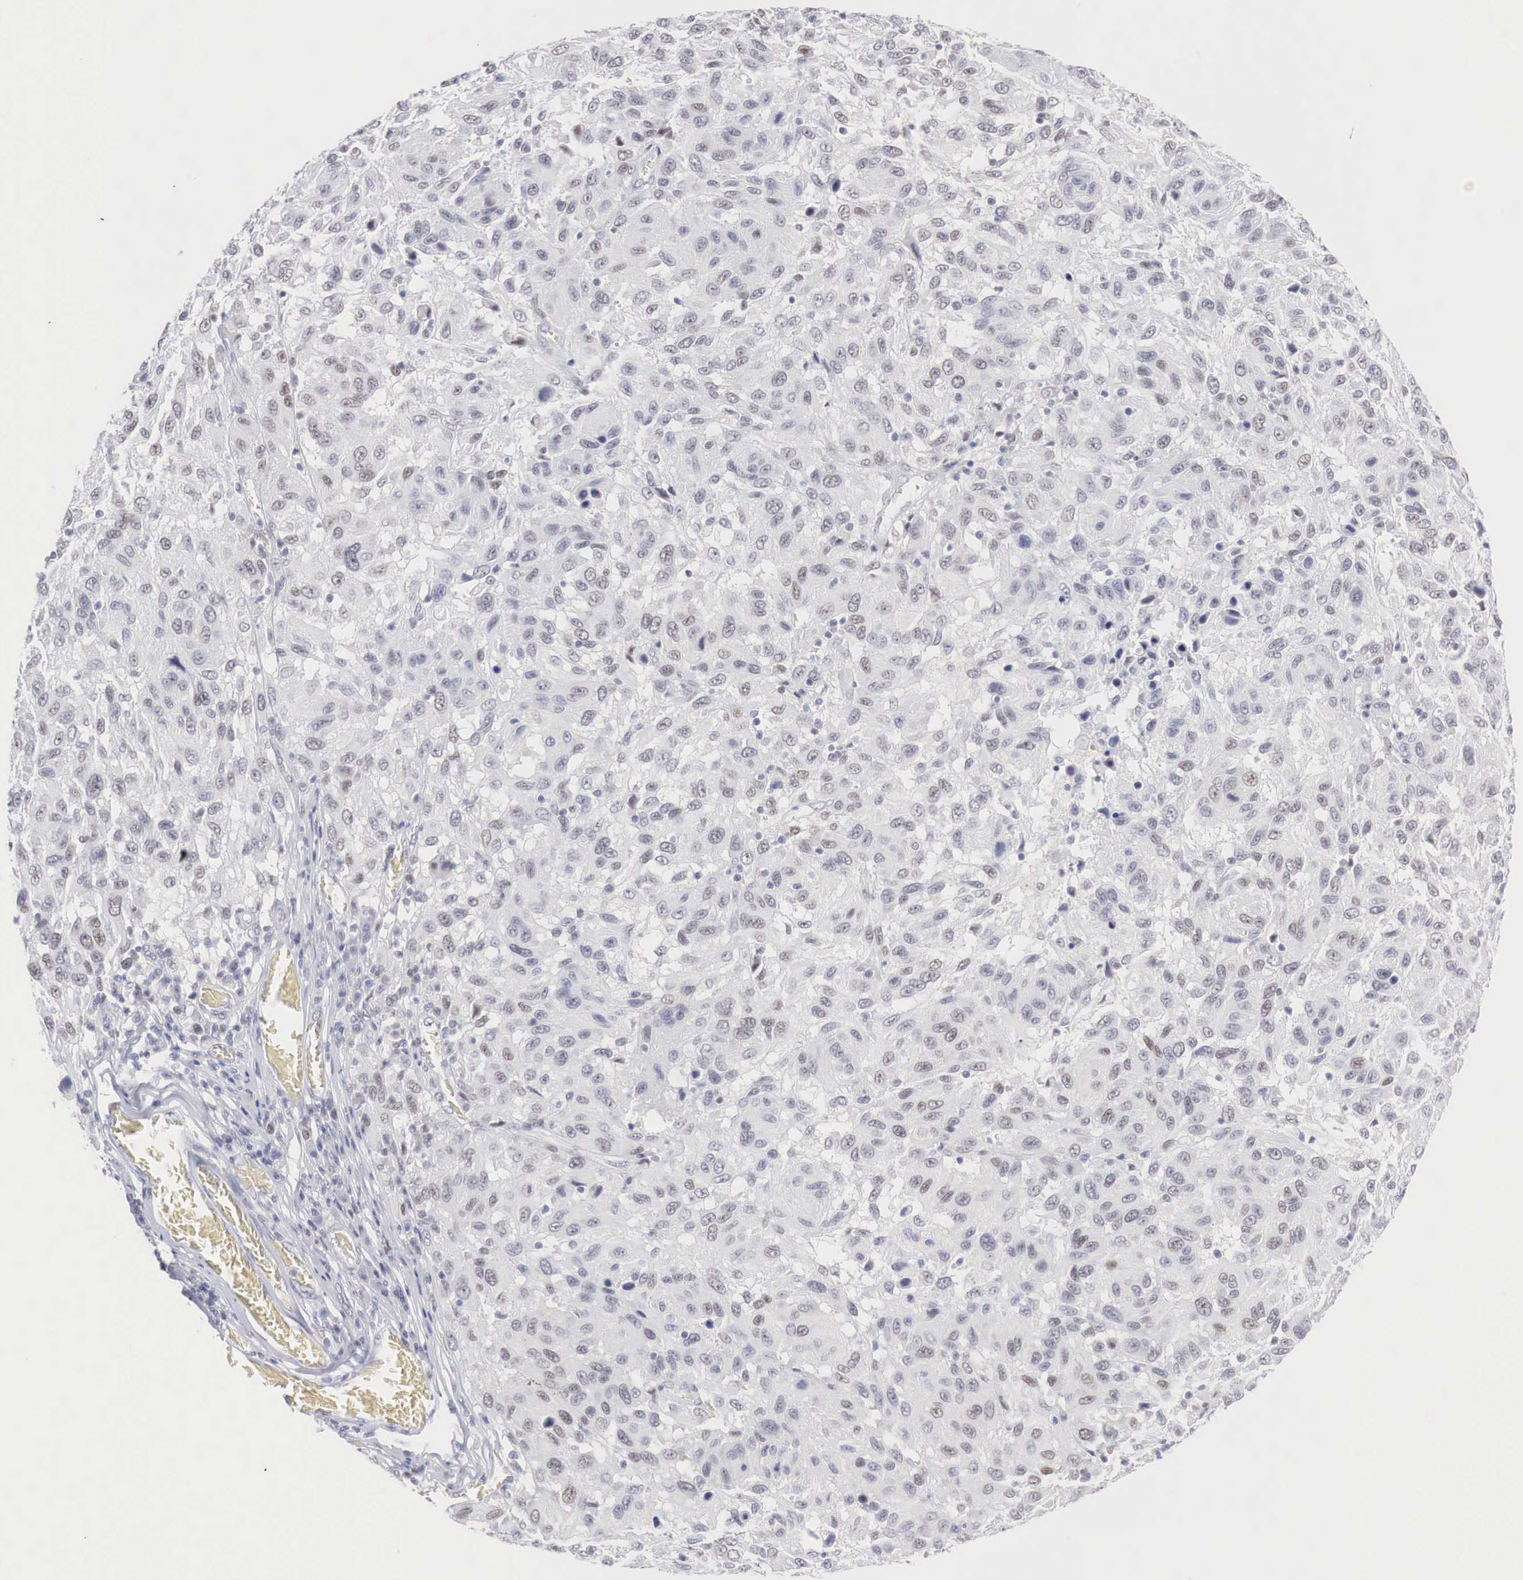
{"staining": {"intensity": "moderate", "quantity": "25%-75%", "location": "nuclear"}, "tissue": "melanoma", "cell_type": "Tumor cells", "image_type": "cancer", "snomed": [{"axis": "morphology", "description": "Malignant melanoma, NOS"}, {"axis": "topography", "description": "Skin"}], "caption": "This photomicrograph displays immunohistochemistry staining of human malignant melanoma, with medium moderate nuclear staining in approximately 25%-75% of tumor cells.", "gene": "FOXP2", "patient": {"sex": "female", "age": 77}}